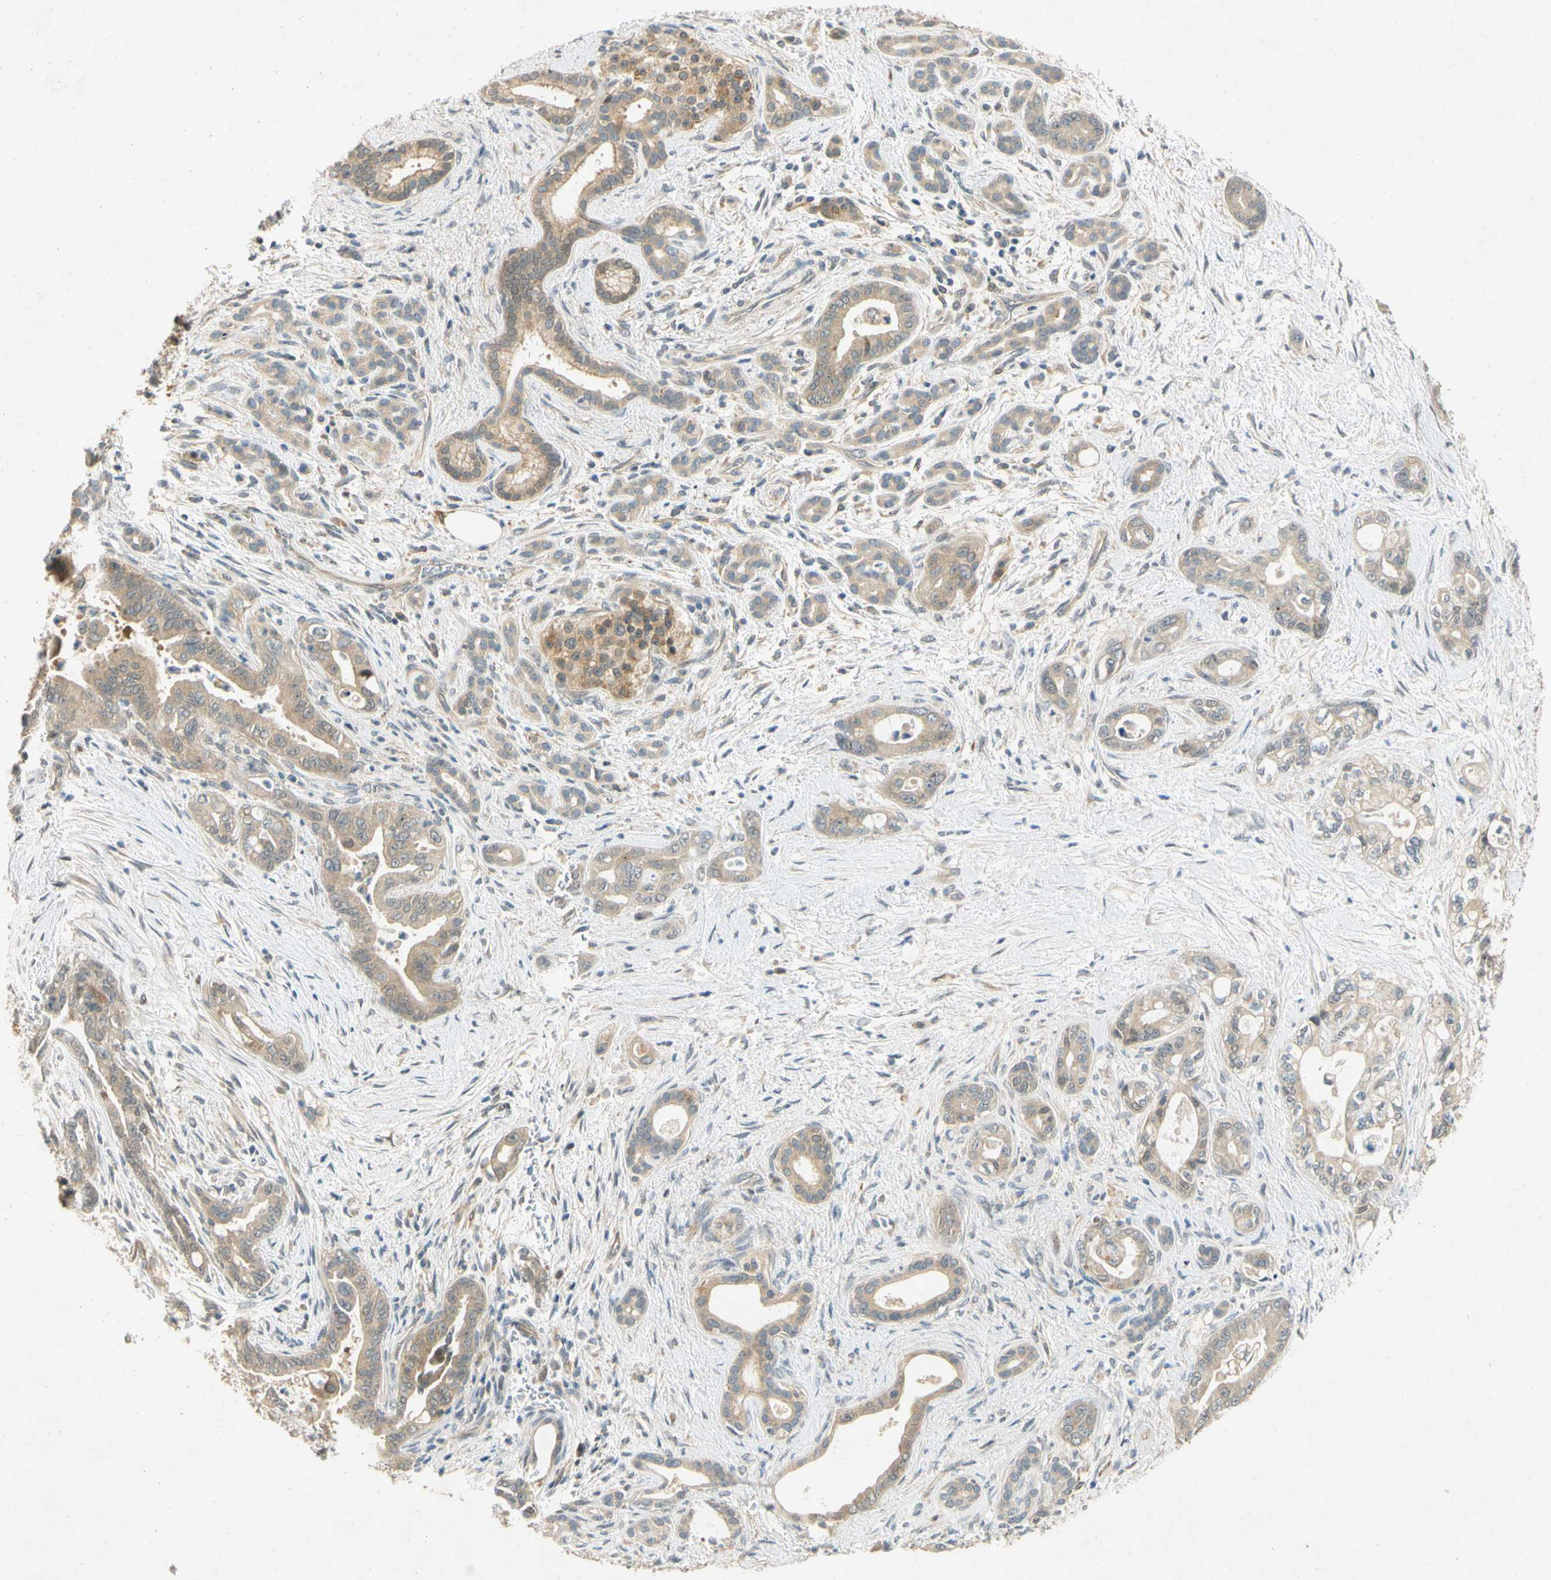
{"staining": {"intensity": "weak", "quantity": ">75%", "location": "cytoplasmic/membranous"}, "tissue": "pancreatic cancer", "cell_type": "Tumor cells", "image_type": "cancer", "snomed": [{"axis": "morphology", "description": "Adenocarcinoma, NOS"}, {"axis": "topography", "description": "Pancreas"}], "caption": "A high-resolution photomicrograph shows immunohistochemistry (IHC) staining of pancreatic adenocarcinoma, which displays weak cytoplasmic/membranous positivity in approximately >75% of tumor cells.", "gene": "GATD1", "patient": {"sex": "male", "age": 70}}